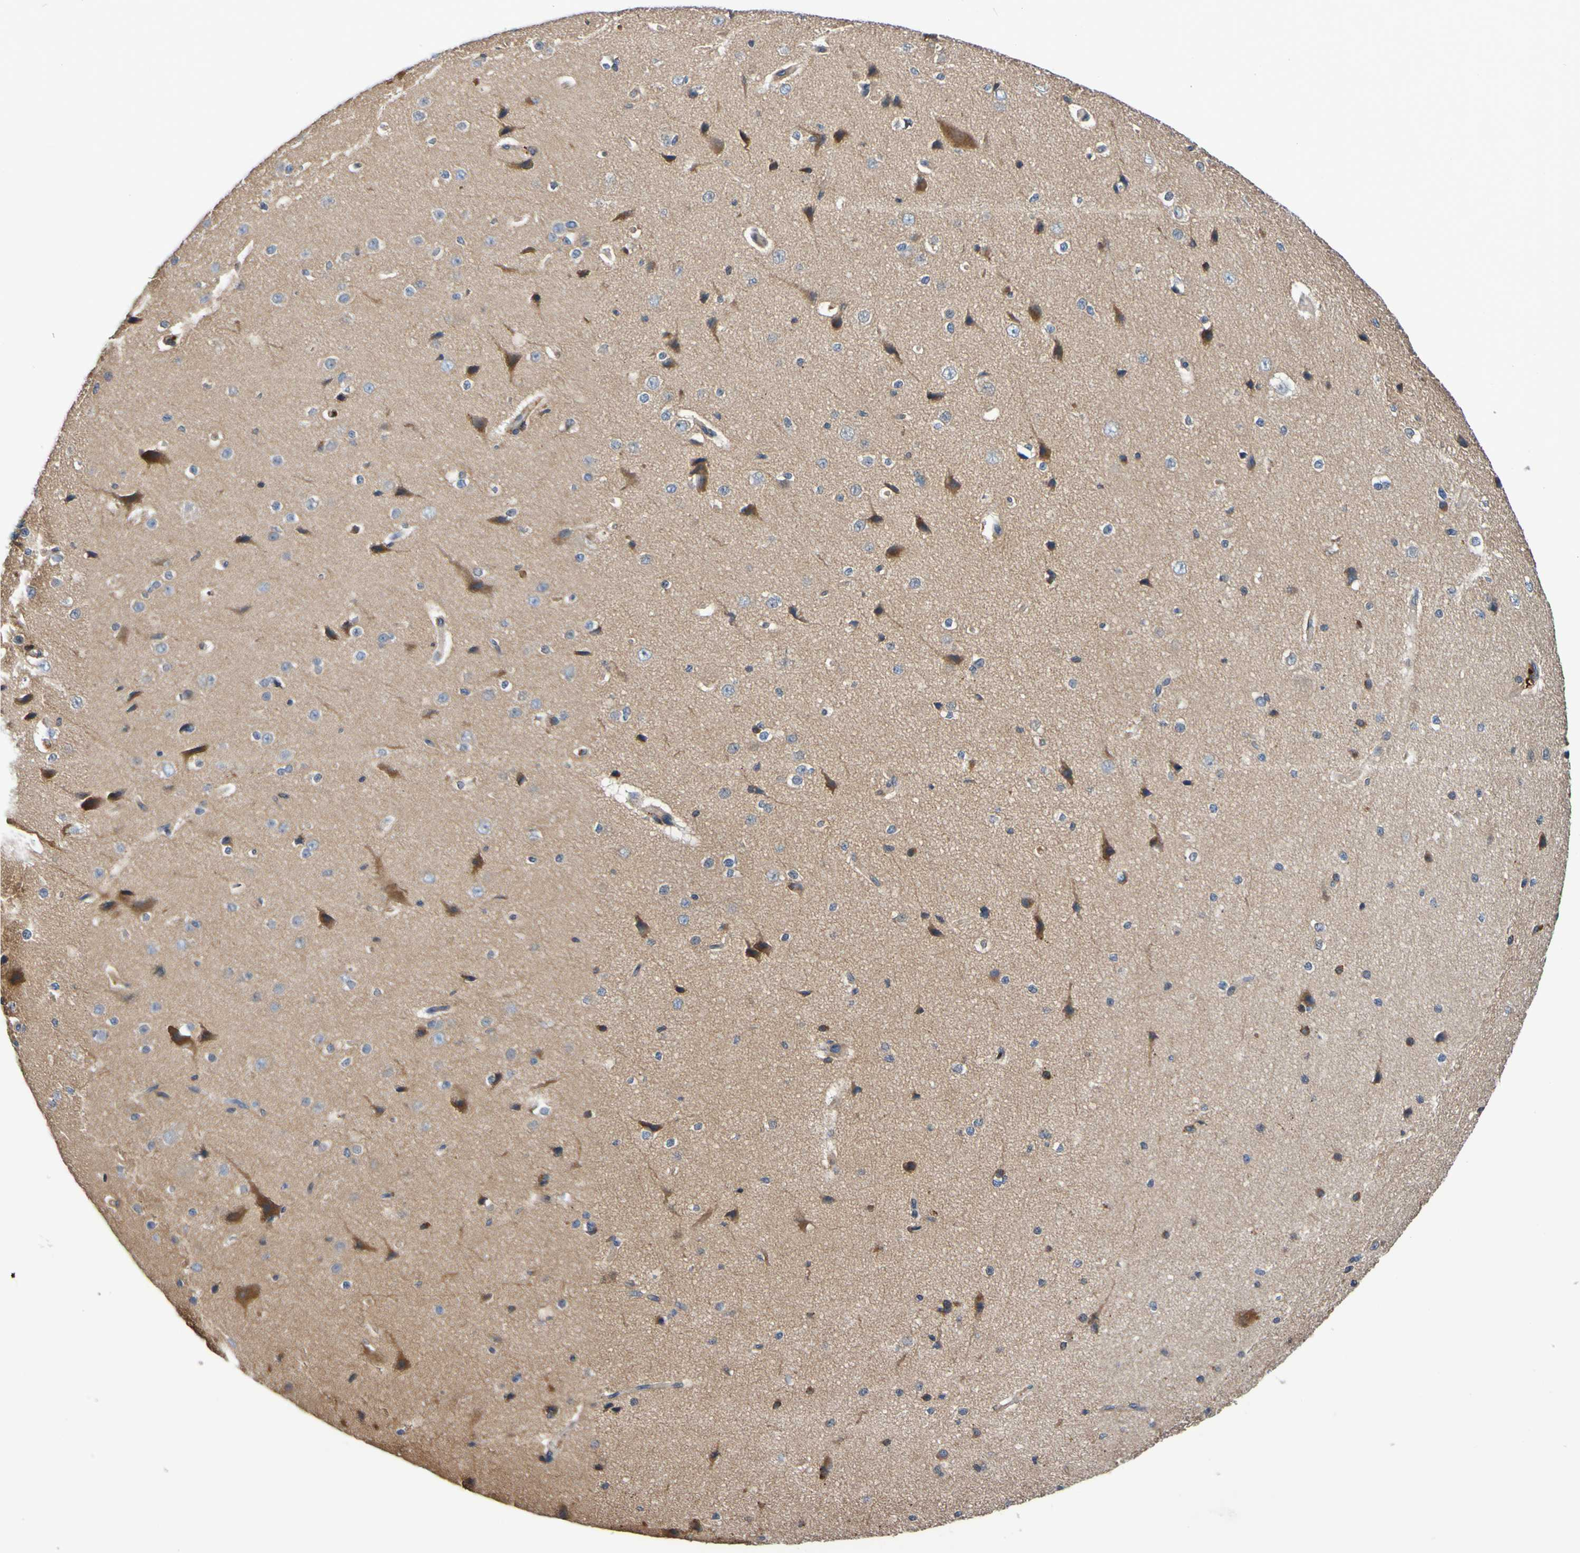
{"staining": {"intensity": "negative", "quantity": "none", "location": "none"}, "tissue": "cerebral cortex", "cell_type": "Endothelial cells", "image_type": "normal", "snomed": [{"axis": "morphology", "description": "Normal tissue, NOS"}, {"axis": "morphology", "description": "Developmental malformation"}, {"axis": "topography", "description": "Cerebral cortex"}], "caption": "An image of human cerebral cortex is negative for staining in endothelial cells. (Immunohistochemistry (ihc), brightfield microscopy, high magnification).", "gene": "METAP2", "patient": {"sex": "female", "age": 30}}